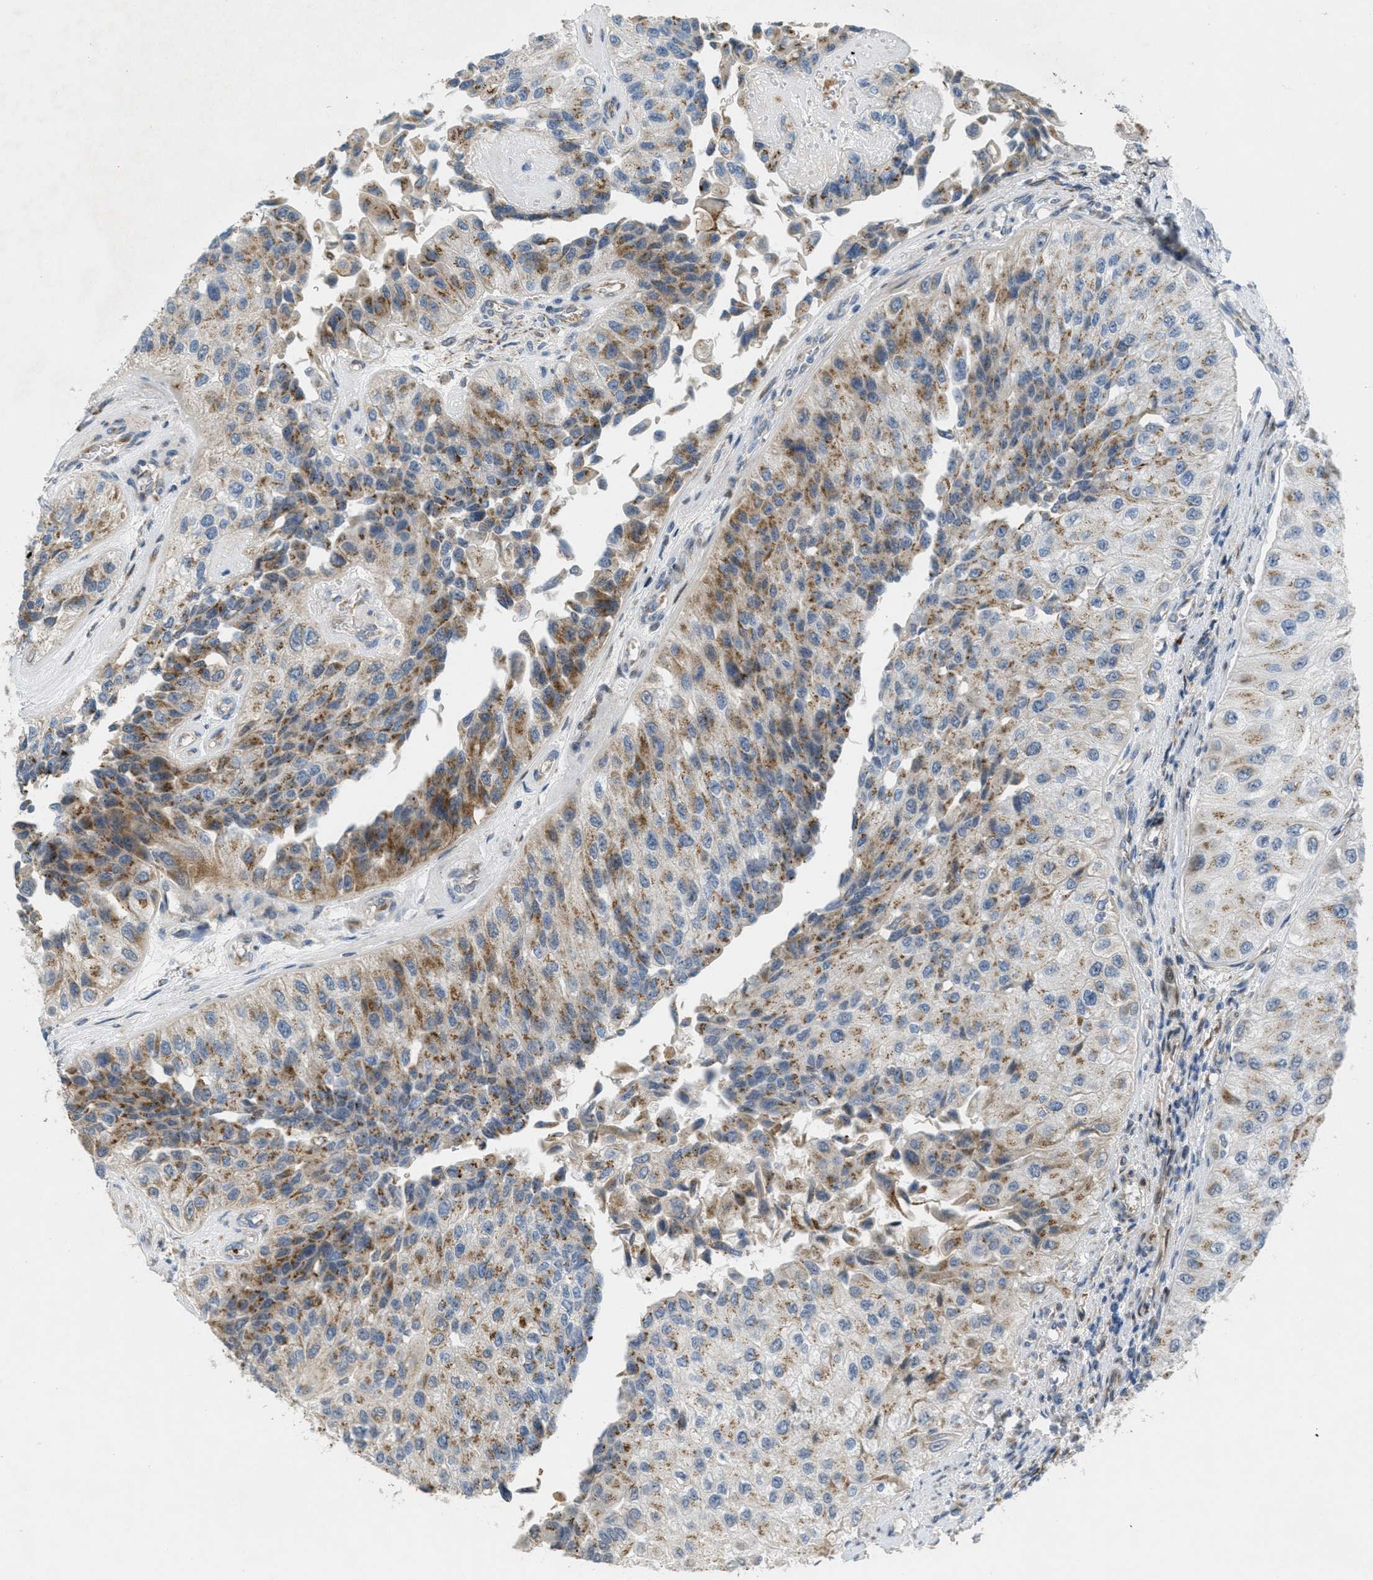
{"staining": {"intensity": "moderate", "quantity": ">75%", "location": "cytoplasmic/membranous"}, "tissue": "urothelial cancer", "cell_type": "Tumor cells", "image_type": "cancer", "snomed": [{"axis": "morphology", "description": "Urothelial carcinoma, High grade"}, {"axis": "topography", "description": "Kidney"}, {"axis": "topography", "description": "Urinary bladder"}], "caption": "The histopathology image reveals a brown stain indicating the presence of a protein in the cytoplasmic/membranous of tumor cells in high-grade urothelial carcinoma.", "gene": "ZFPL1", "patient": {"sex": "male", "age": 77}}